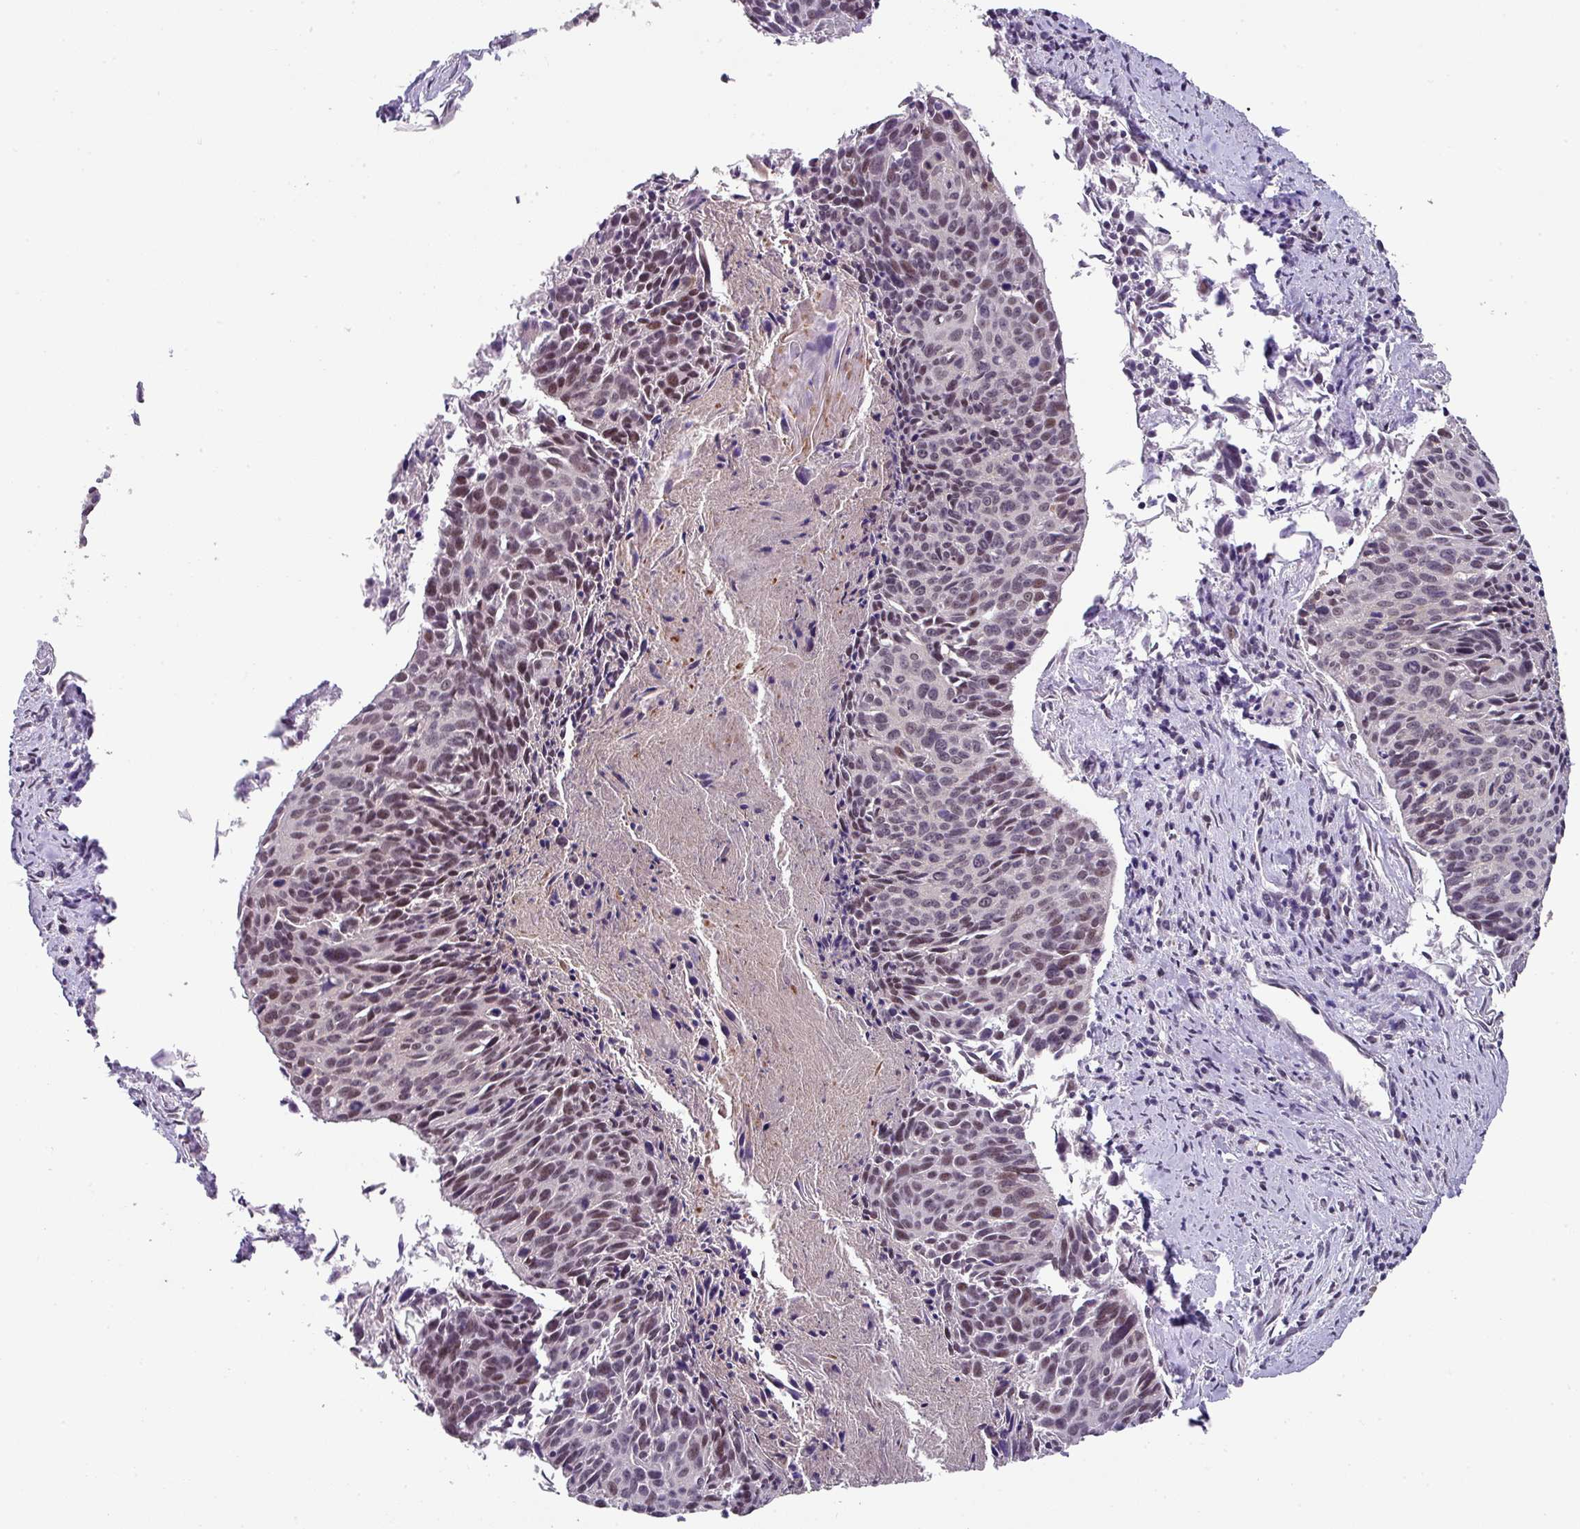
{"staining": {"intensity": "moderate", "quantity": "25%-75%", "location": "nuclear"}, "tissue": "cervical cancer", "cell_type": "Tumor cells", "image_type": "cancer", "snomed": [{"axis": "morphology", "description": "Squamous cell carcinoma, NOS"}, {"axis": "topography", "description": "Cervix"}], "caption": "DAB (3,3'-diaminobenzidine) immunohistochemical staining of human cervical cancer (squamous cell carcinoma) exhibits moderate nuclear protein staining in approximately 25%-75% of tumor cells. The staining is performed using DAB brown chromogen to label protein expression. The nuclei are counter-stained blue using hematoxylin.", "gene": "ZFP3", "patient": {"sex": "female", "age": 55}}